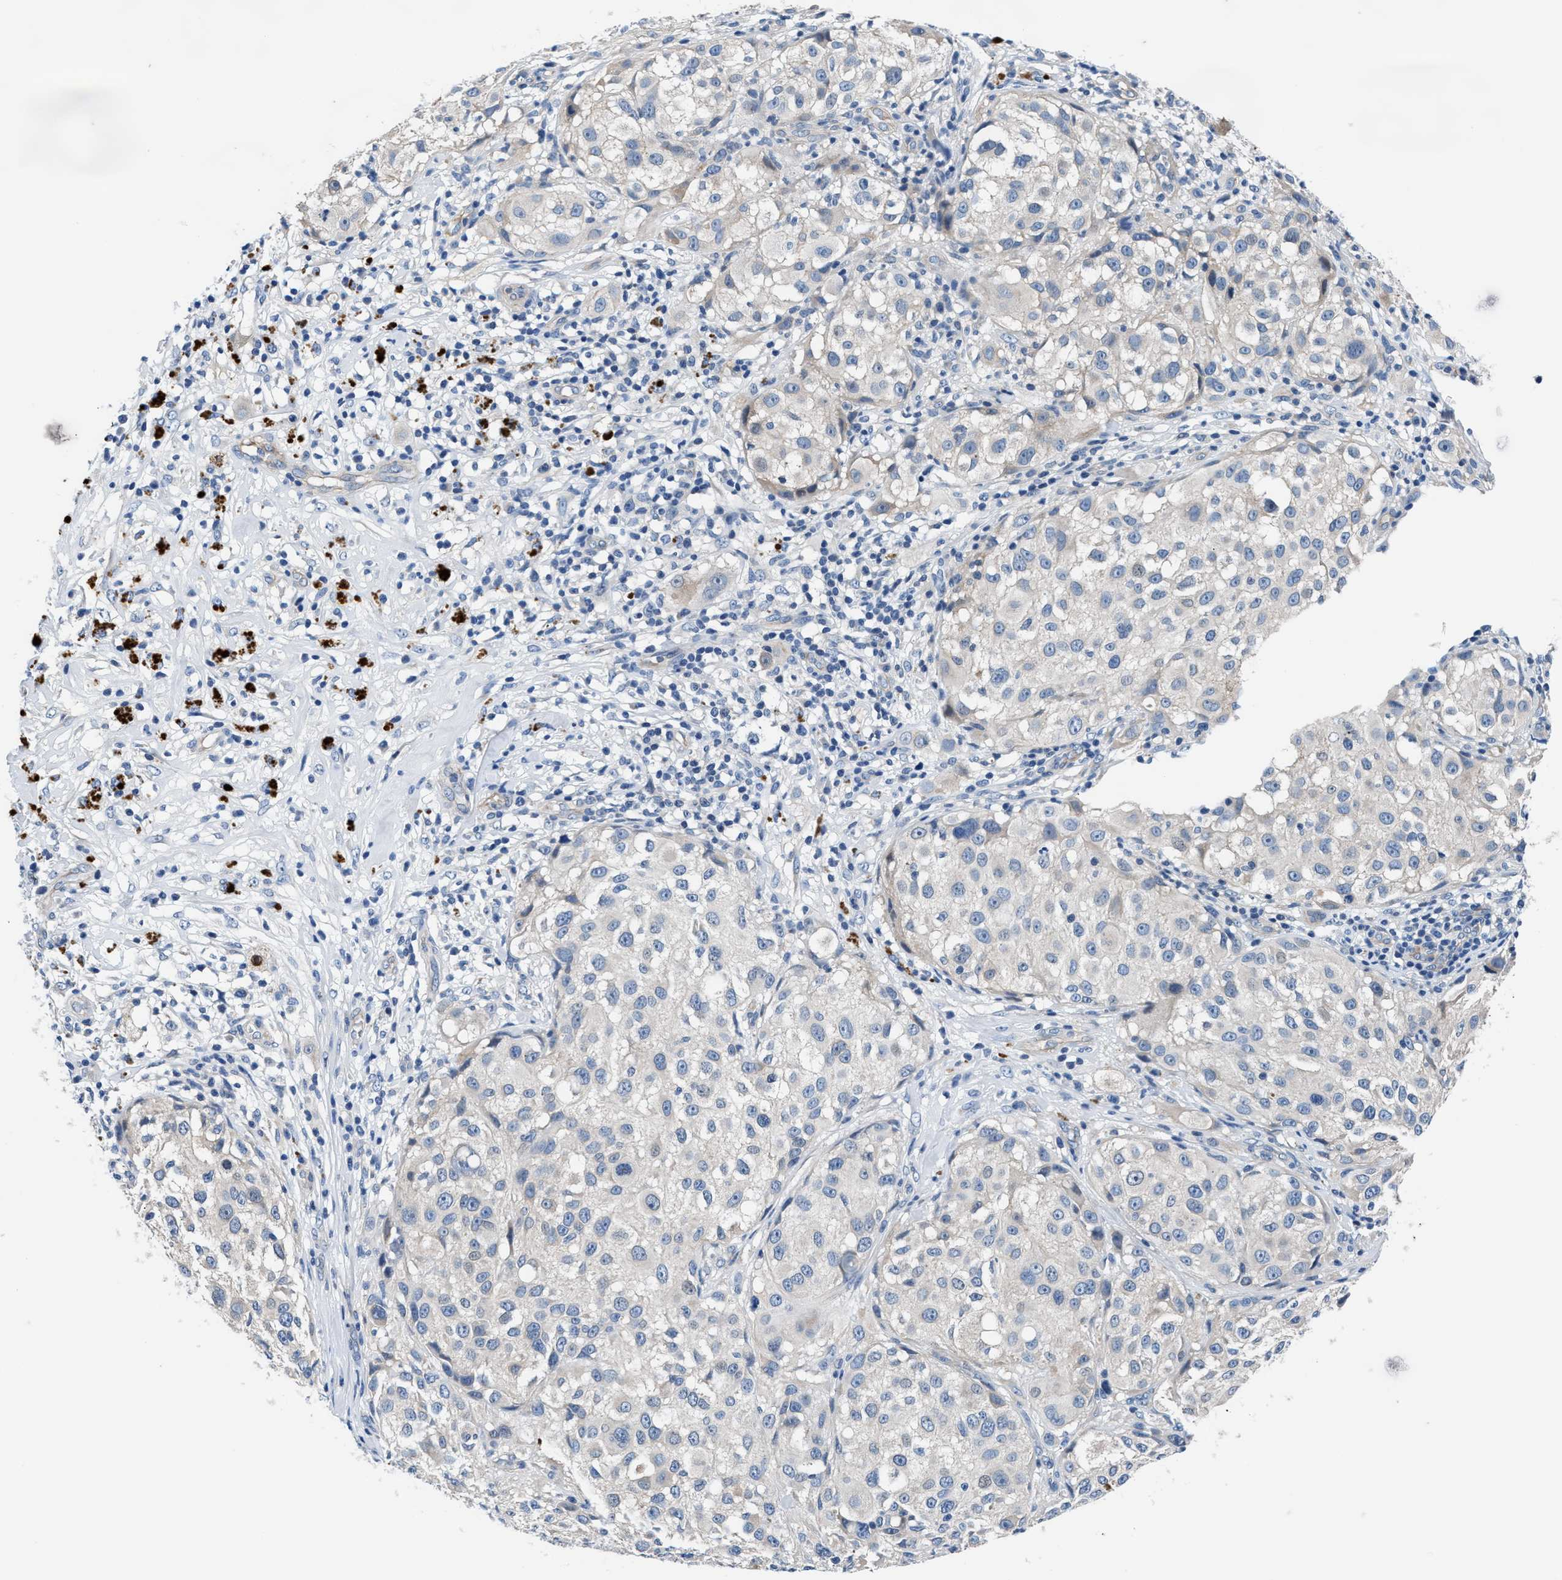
{"staining": {"intensity": "weak", "quantity": "<25%", "location": "cytoplasmic/membranous"}, "tissue": "melanoma", "cell_type": "Tumor cells", "image_type": "cancer", "snomed": [{"axis": "morphology", "description": "Necrosis, NOS"}, {"axis": "morphology", "description": "Malignant melanoma, NOS"}, {"axis": "topography", "description": "Skin"}], "caption": "There is no significant staining in tumor cells of malignant melanoma. Nuclei are stained in blue.", "gene": "PARG", "patient": {"sex": "female", "age": 87}}